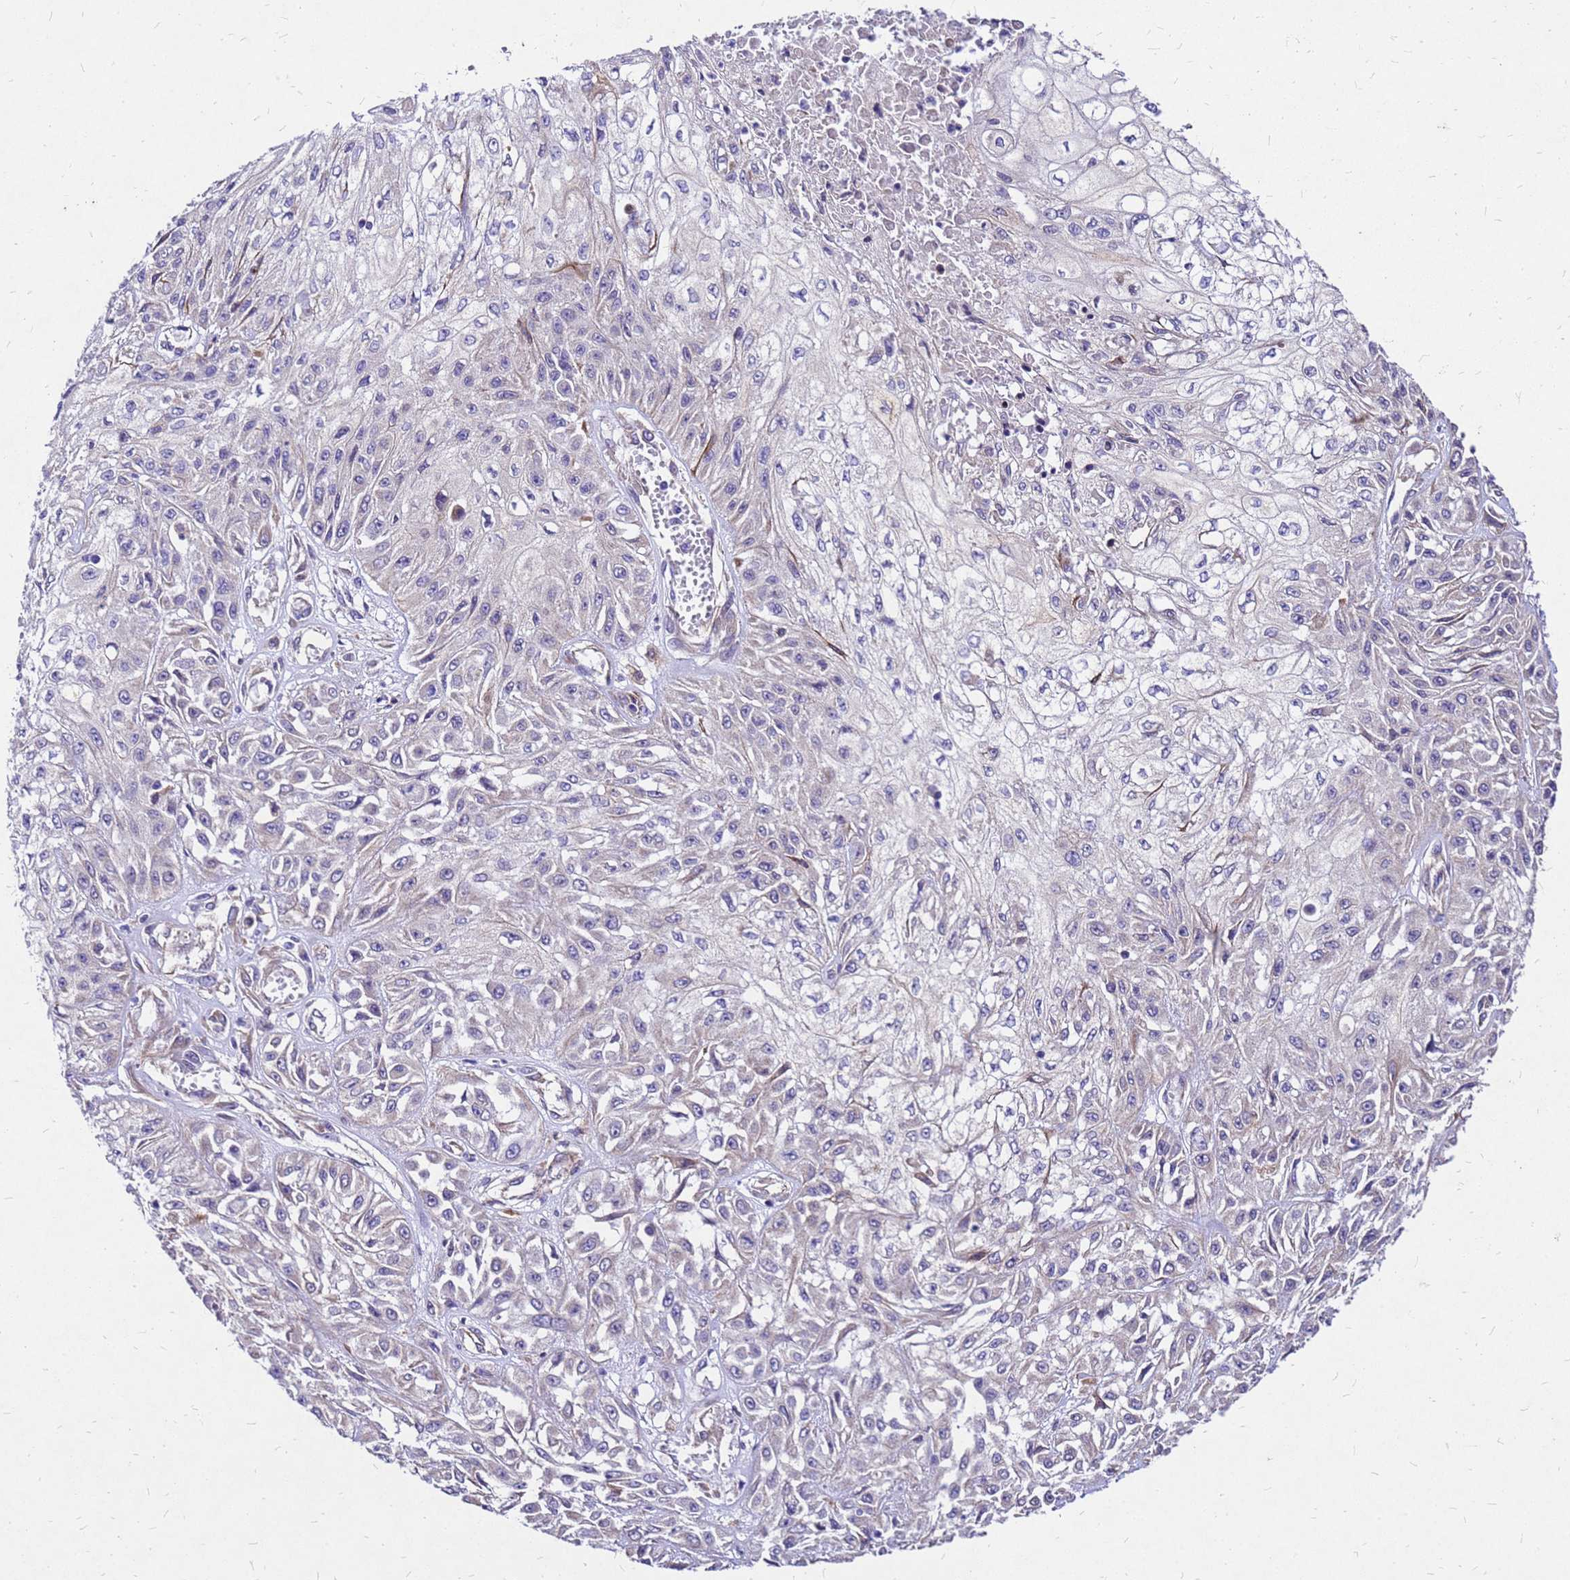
{"staining": {"intensity": "negative", "quantity": "none", "location": "none"}, "tissue": "skin cancer", "cell_type": "Tumor cells", "image_type": "cancer", "snomed": [{"axis": "morphology", "description": "Squamous cell carcinoma, NOS"}, {"axis": "morphology", "description": "Squamous cell carcinoma, metastatic, NOS"}, {"axis": "topography", "description": "Skin"}, {"axis": "topography", "description": "Lymph node"}], "caption": "This is an immunohistochemistry (IHC) photomicrograph of skin cancer. There is no expression in tumor cells.", "gene": "DUSP23", "patient": {"sex": "male", "age": 75}}